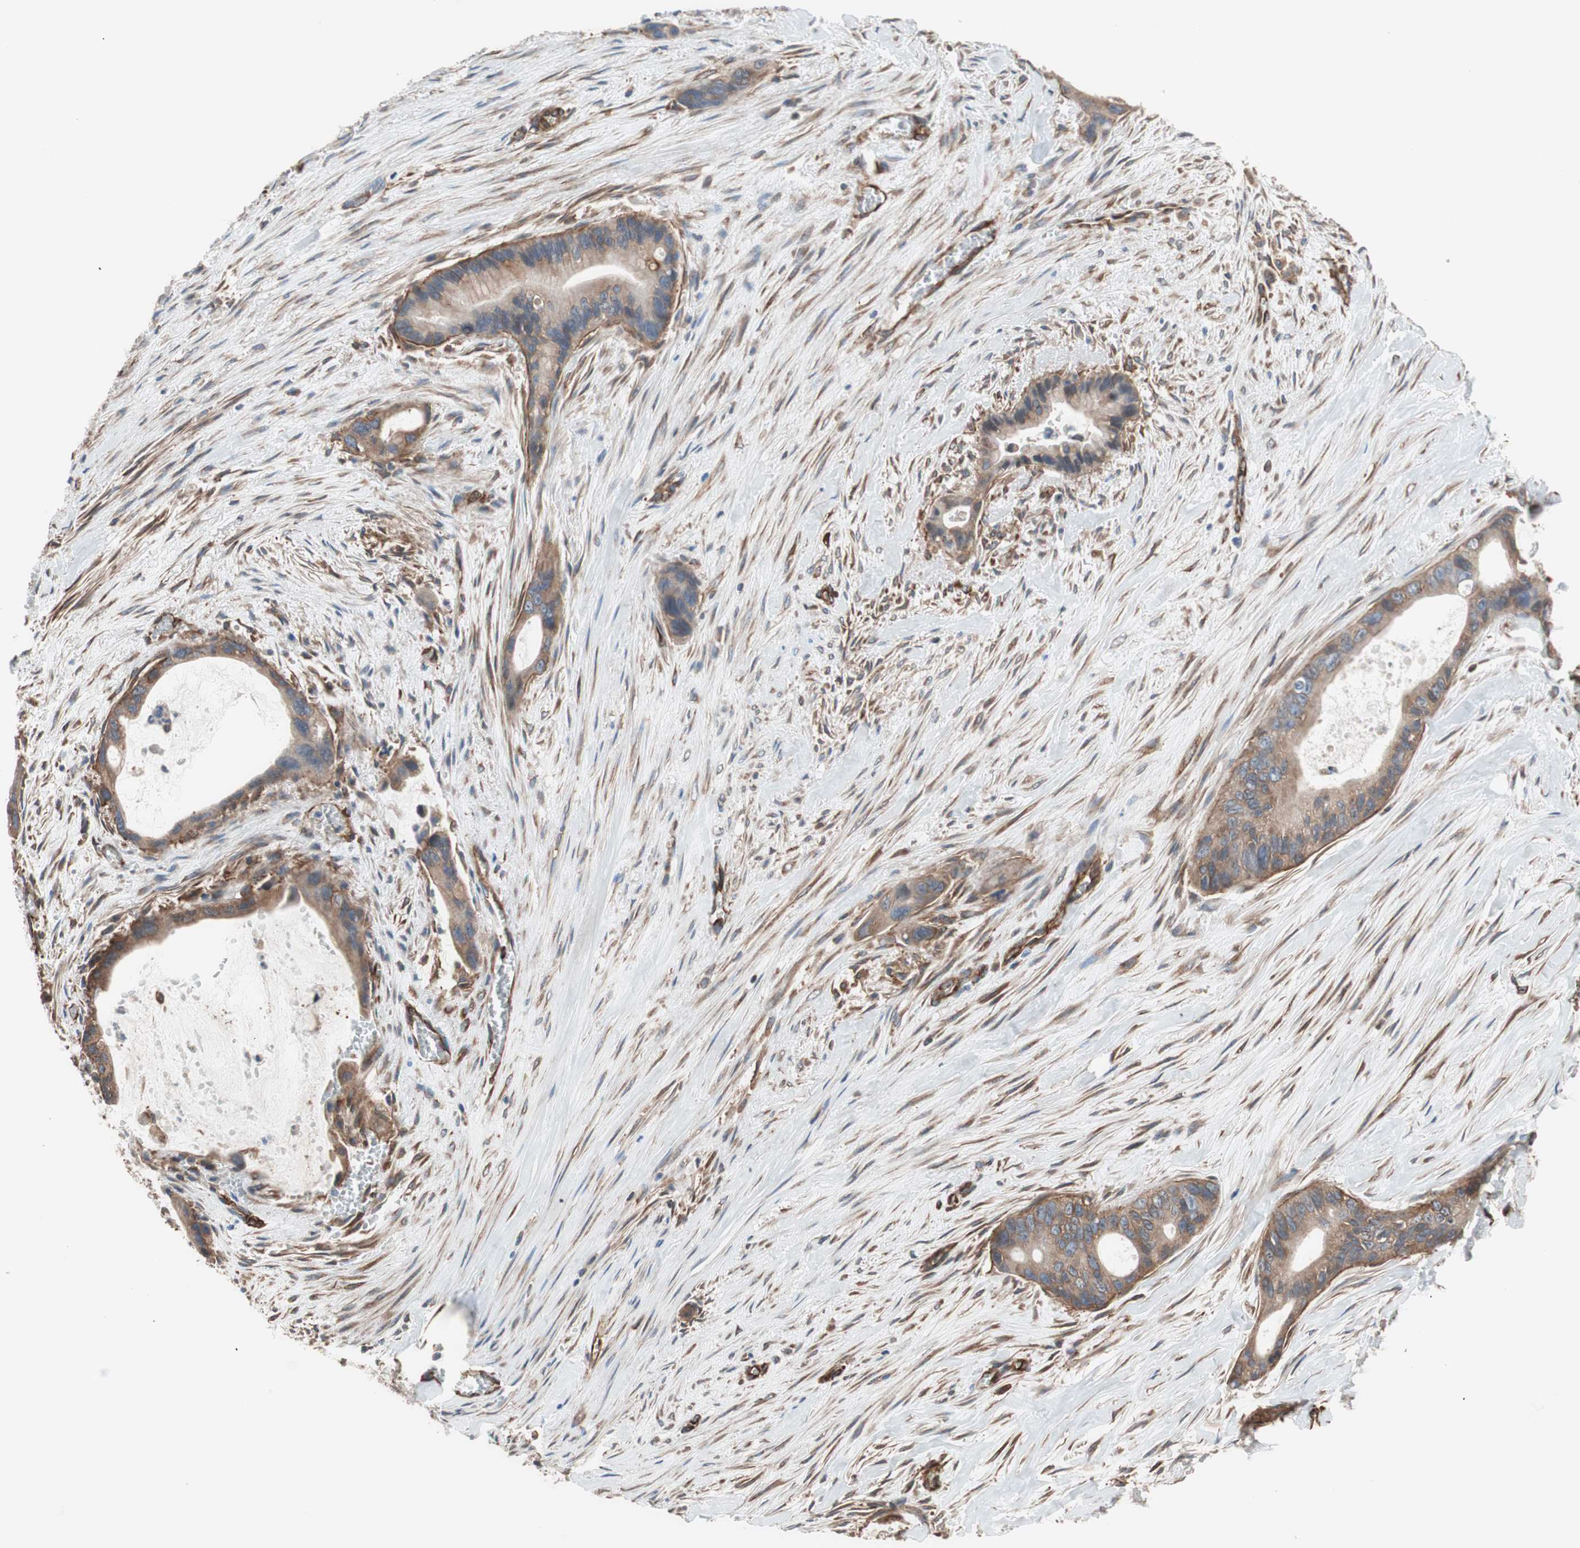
{"staining": {"intensity": "moderate", "quantity": ">75%", "location": "cytoplasmic/membranous"}, "tissue": "liver cancer", "cell_type": "Tumor cells", "image_type": "cancer", "snomed": [{"axis": "morphology", "description": "Cholangiocarcinoma"}, {"axis": "topography", "description": "Liver"}], "caption": "Moderate cytoplasmic/membranous protein expression is appreciated in approximately >75% of tumor cells in liver cholangiocarcinoma.", "gene": "GPSM2", "patient": {"sex": "female", "age": 55}}